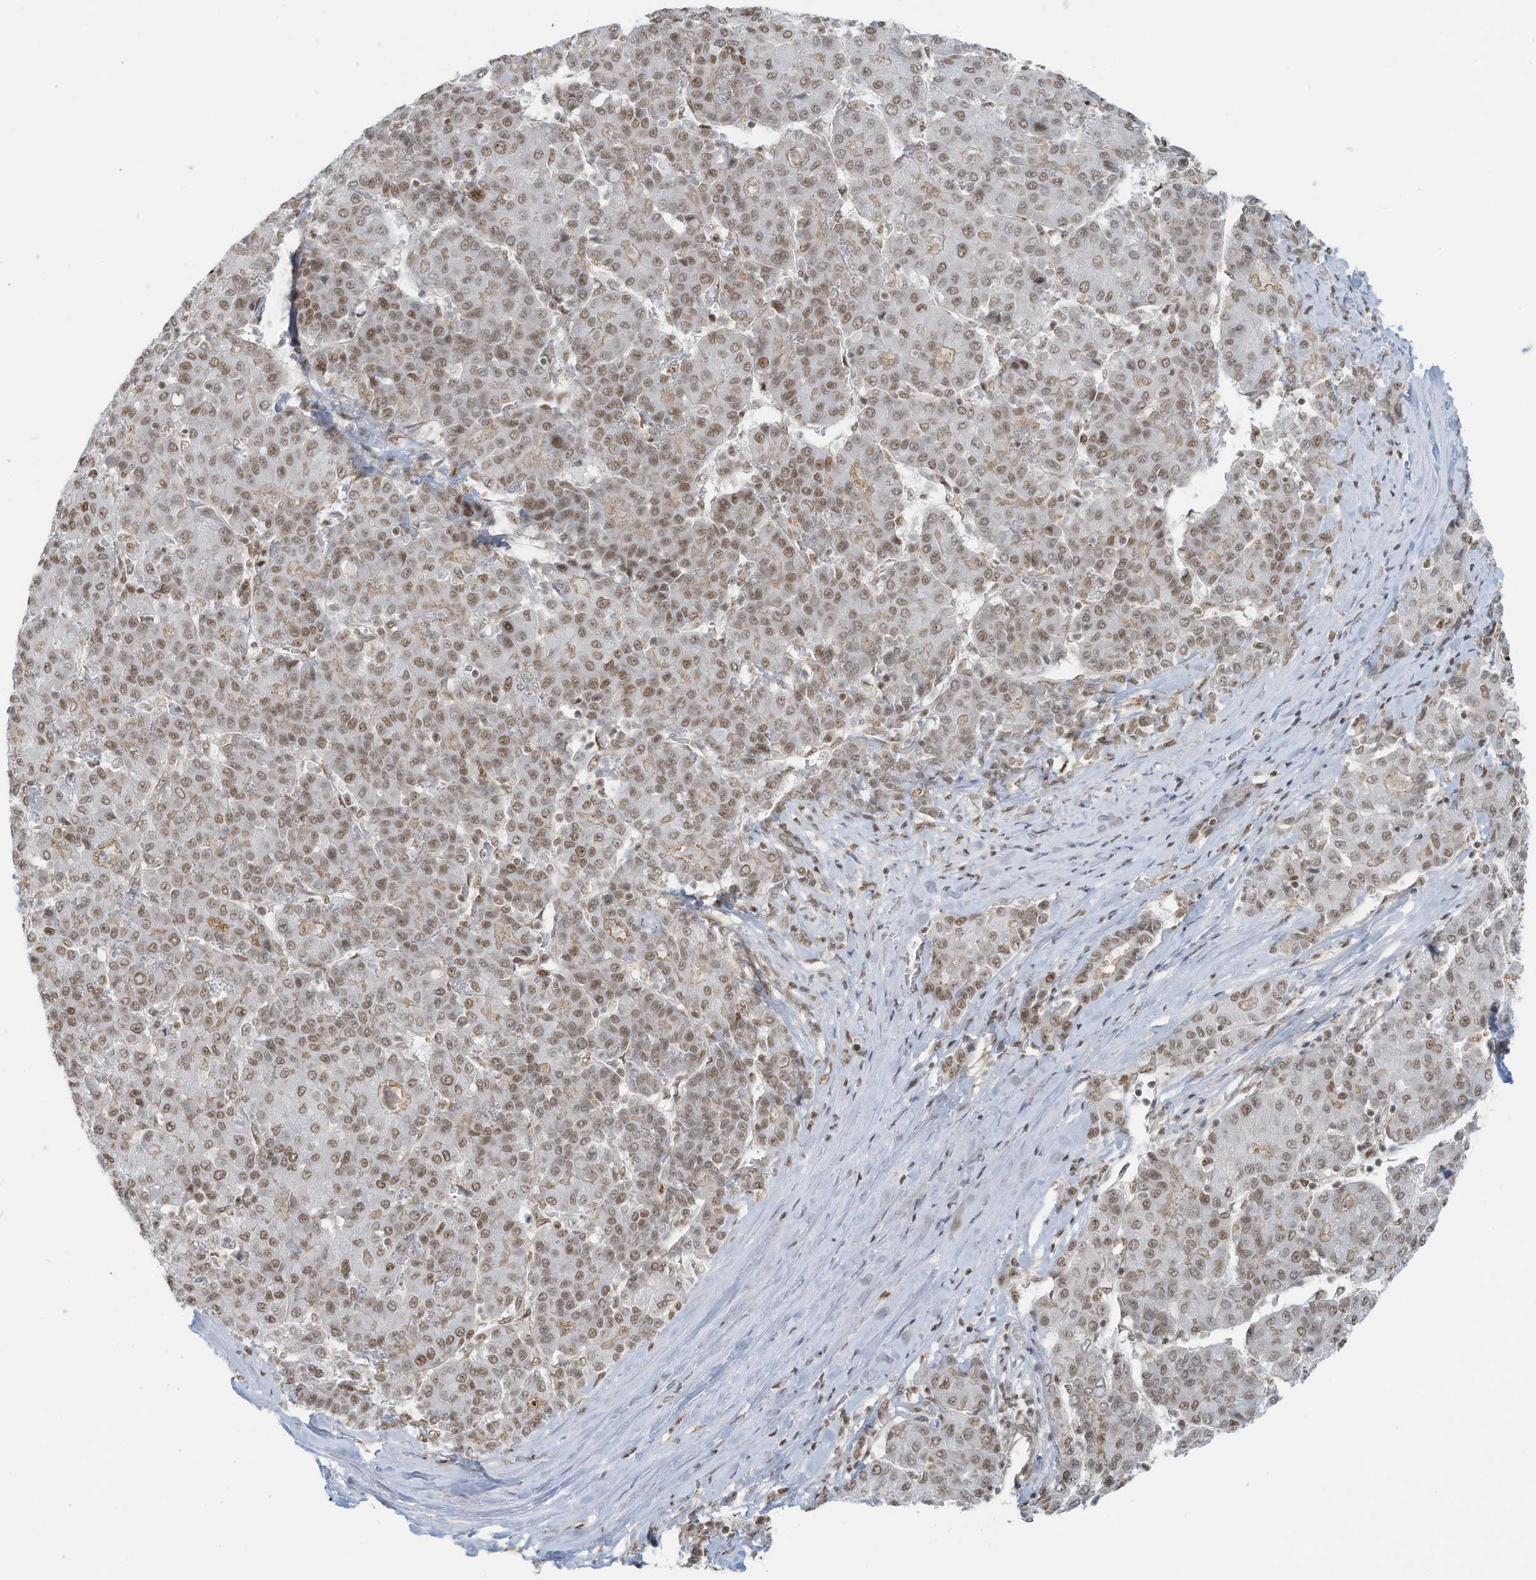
{"staining": {"intensity": "moderate", "quantity": ">75%", "location": "nuclear"}, "tissue": "liver cancer", "cell_type": "Tumor cells", "image_type": "cancer", "snomed": [{"axis": "morphology", "description": "Carcinoma, Hepatocellular, NOS"}, {"axis": "topography", "description": "Liver"}], "caption": "Liver hepatocellular carcinoma tissue demonstrates moderate nuclear expression in about >75% of tumor cells", "gene": "DBR1", "patient": {"sex": "male", "age": 65}}